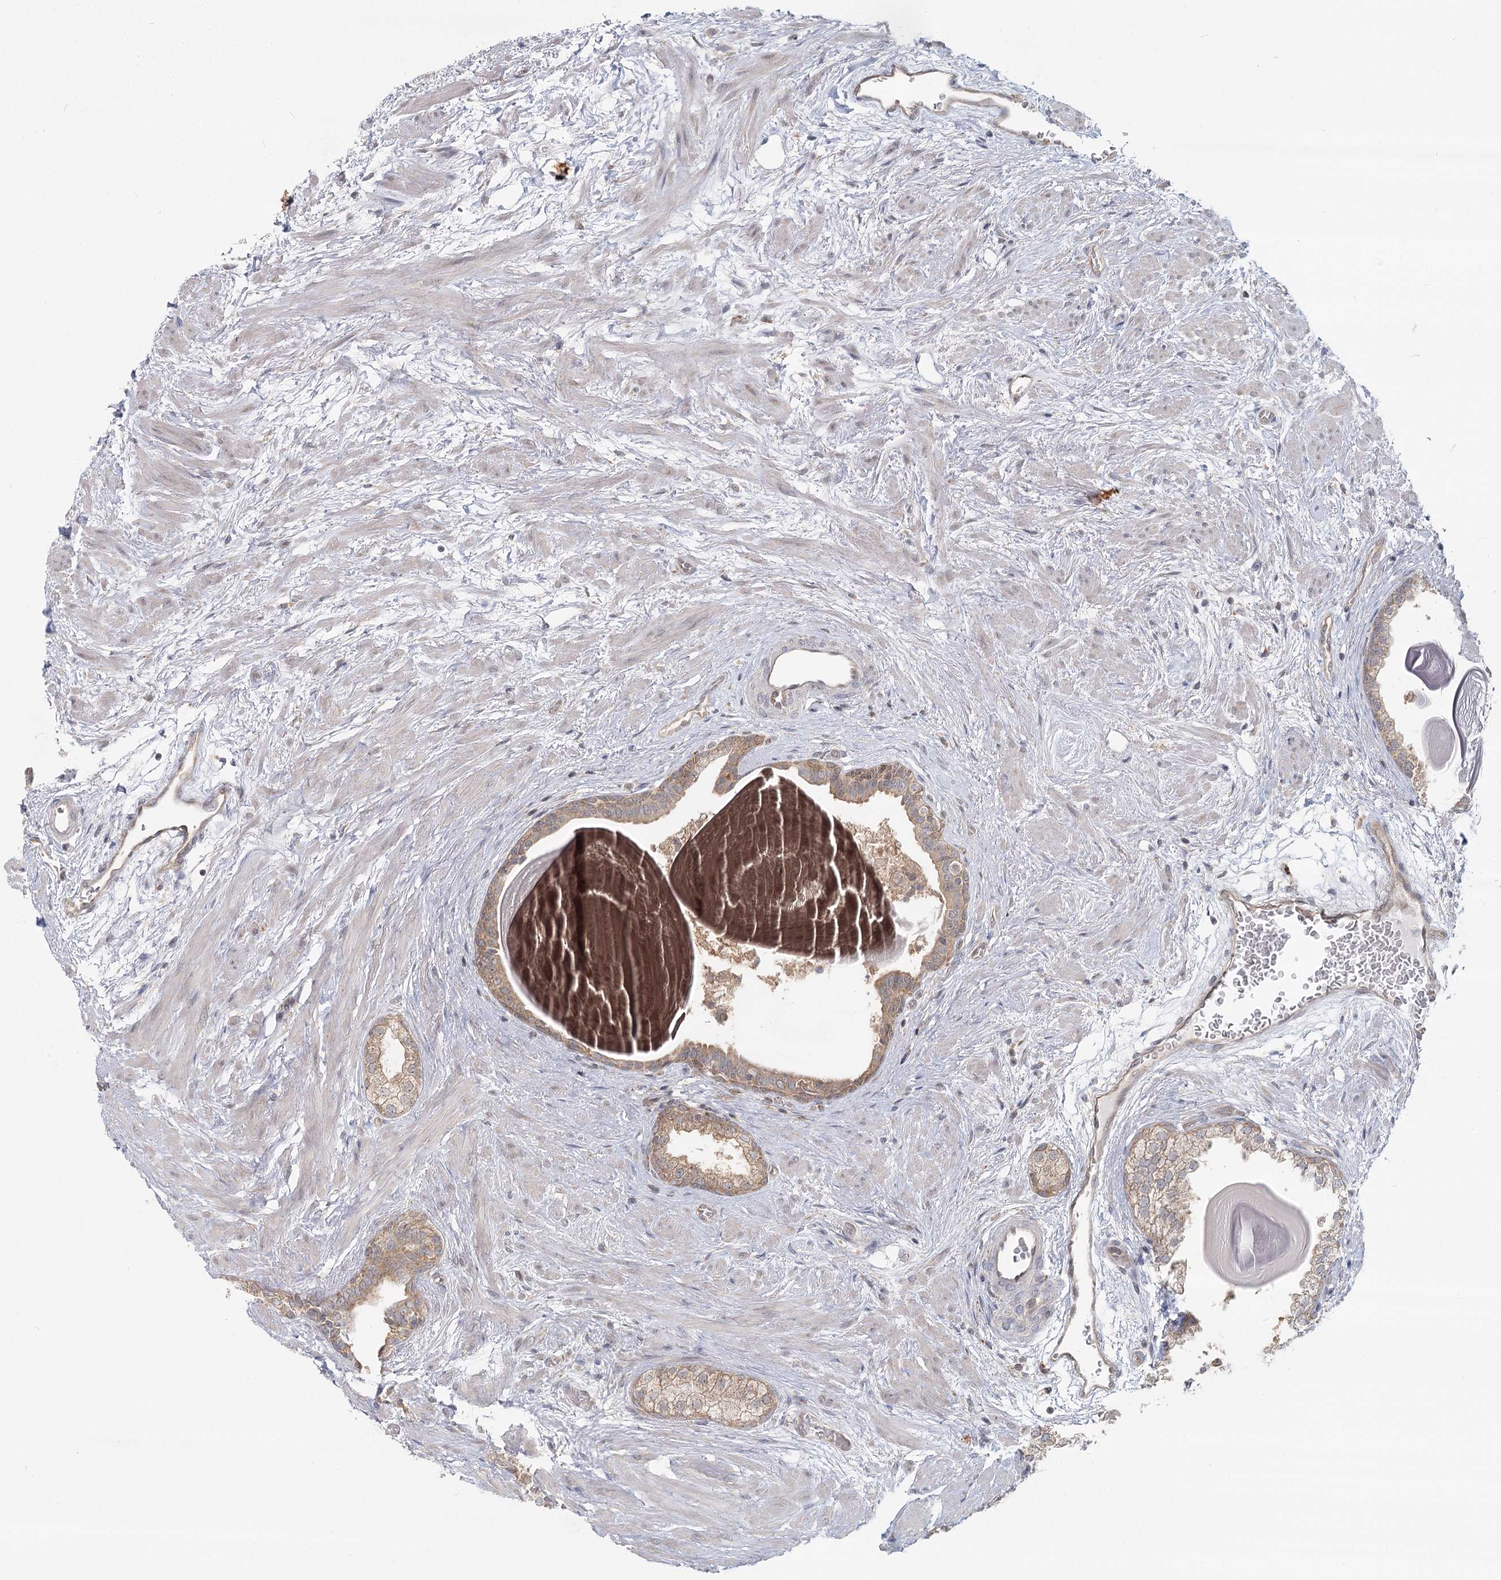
{"staining": {"intensity": "weak", "quantity": ">75%", "location": "cytoplasmic/membranous"}, "tissue": "prostate", "cell_type": "Glandular cells", "image_type": "normal", "snomed": [{"axis": "morphology", "description": "Normal tissue, NOS"}, {"axis": "topography", "description": "Prostate"}], "caption": "DAB (3,3'-diaminobenzidine) immunohistochemical staining of normal prostate demonstrates weak cytoplasmic/membranous protein positivity in approximately >75% of glandular cells.", "gene": "THNSL1", "patient": {"sex": "male", "age": 48}}